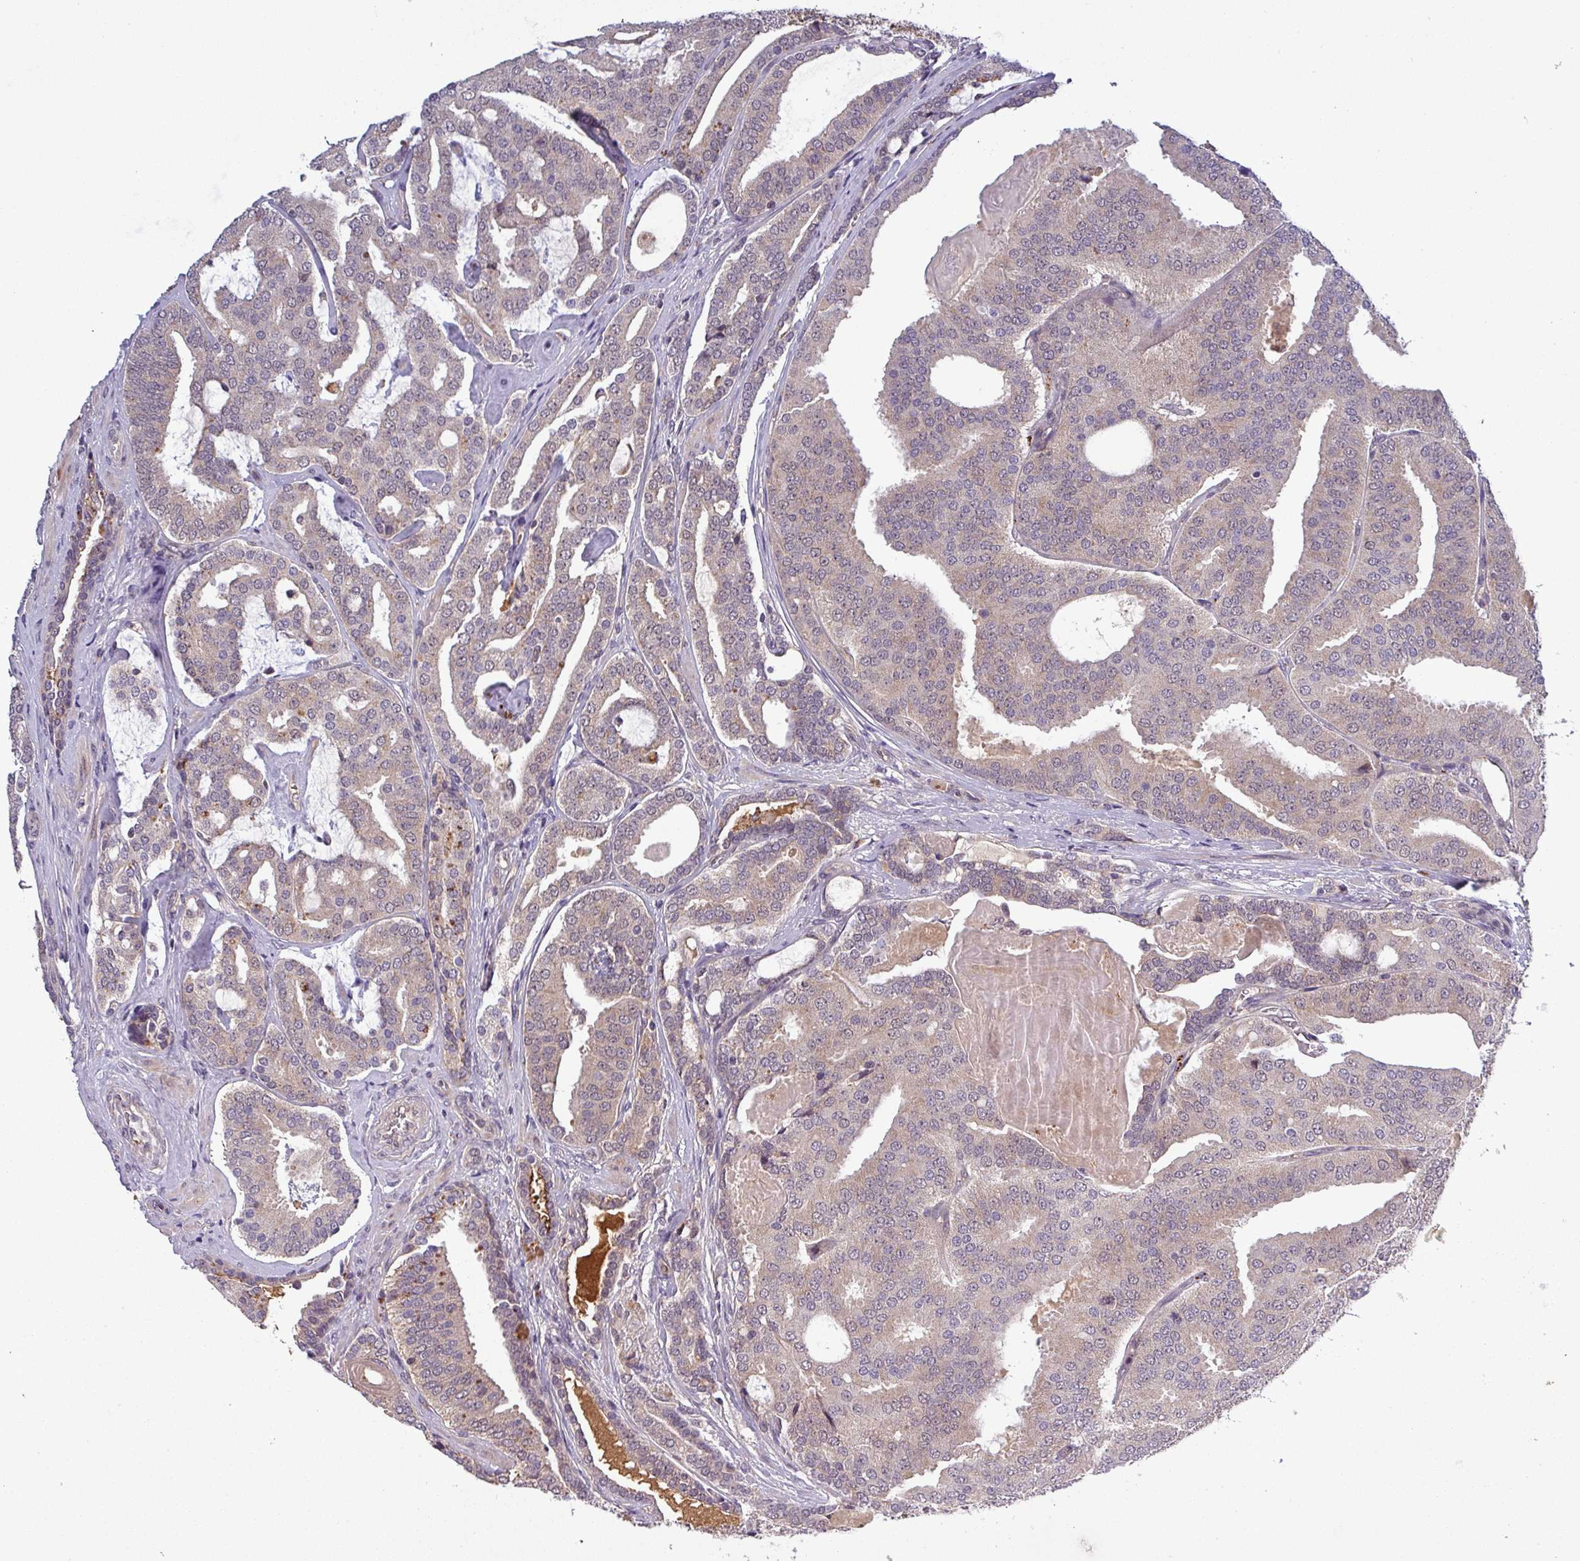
{"staining": {"intensity": "weak", "quantity": "<25%", "location": "cytoplasmic/membranous"}, "tissue": "prostate cancer", "cell_type": "Tumor cells", "image_type": "cancer", "snomed": [{"axis": "morphology", "description": "Adenocarcinoma, High grade"}, {"axis": "topography", "description": "Prostate"}], "caption": "This is a micrograph of immunohistochemistry (IHC) staining of prostate cancer (adenocarcinoma (high-grade)), which shows no staining in tumor cells.", "gene": "PUS1", "patient": {"sex": "male", "age": 65}}